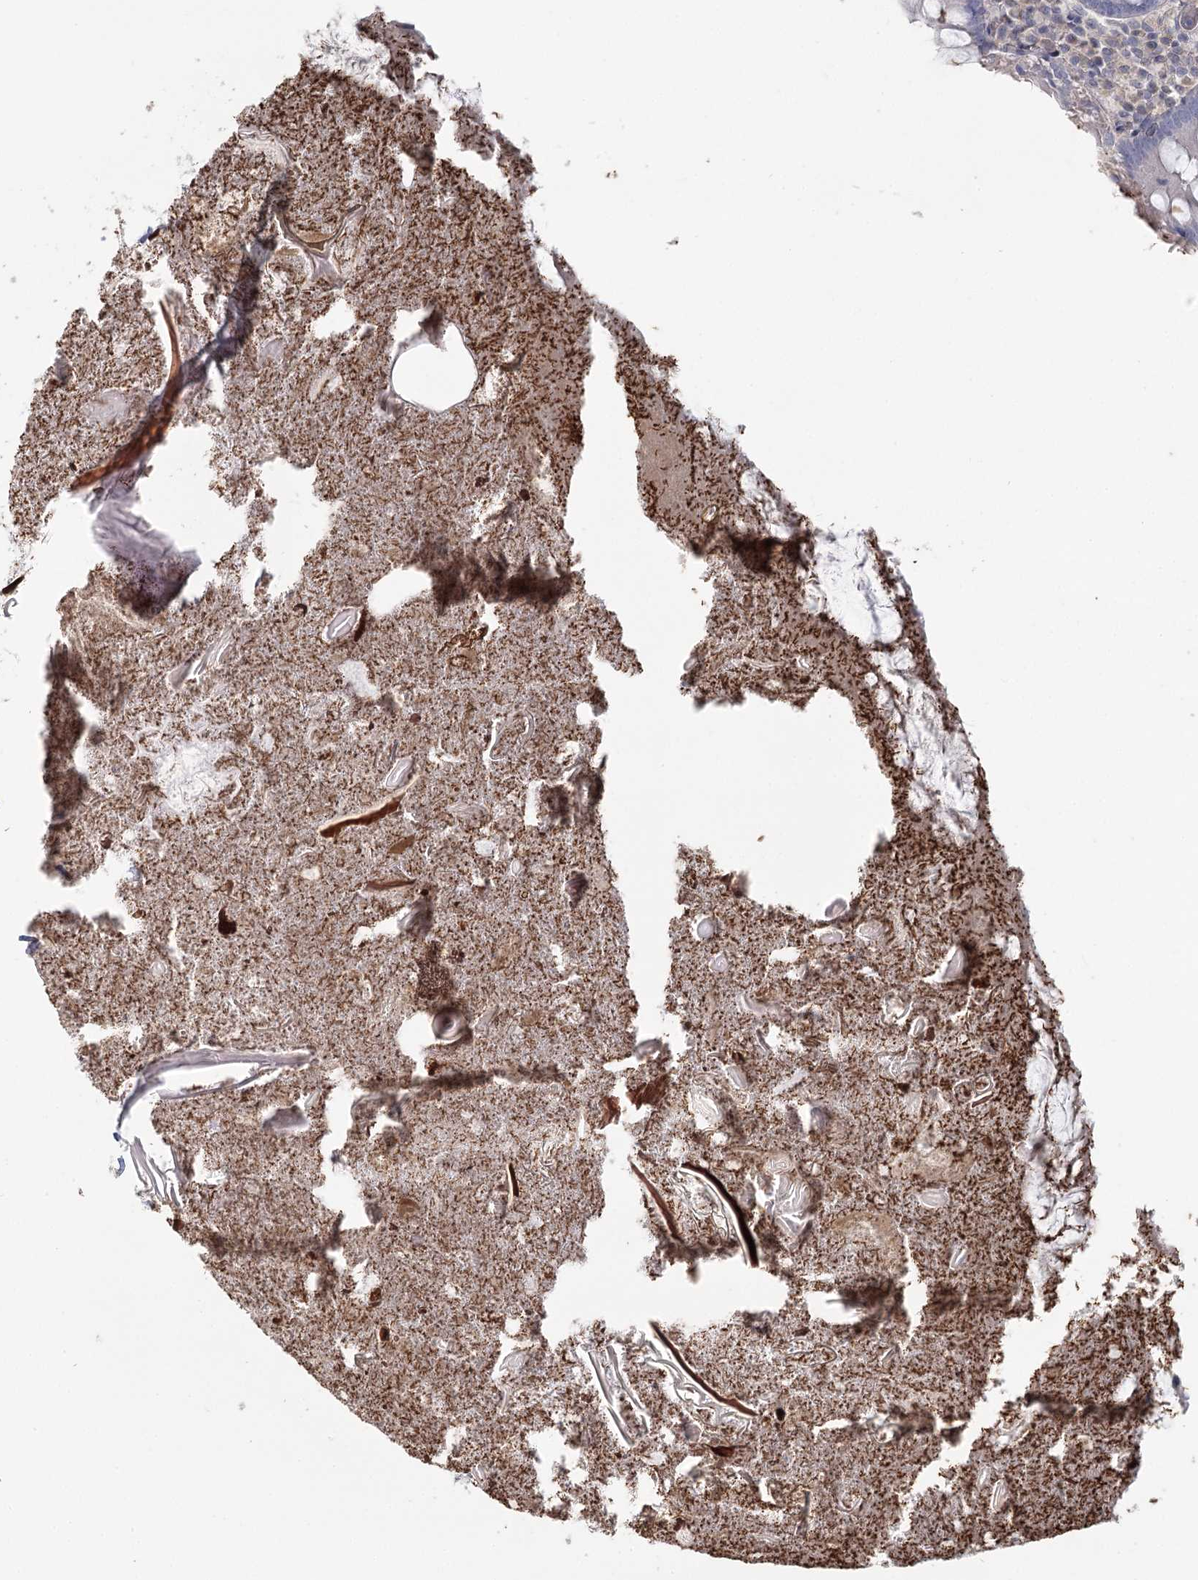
{"staining": {"intensity": "negative", "quantity": "none", "location": "none"}, "tissue": "appendix", "cell_type": "Glandular cells", "image_type": "normal", "snomed": [{"axis": "morphology", "description": "Normal tissue, NOS"}, {"axis": "topography", "description": "Appendix"}], "caption": "DAB (3,3'-diaminobenzidine) immunohistochemical staining of unremarkable appendix exhibits no significant expression in glandular cells. (DAB IHC visualized using brightfield microscopy, high magnification).", "gene": "USP11", "patient": {"sex": "female", "age": 17}}